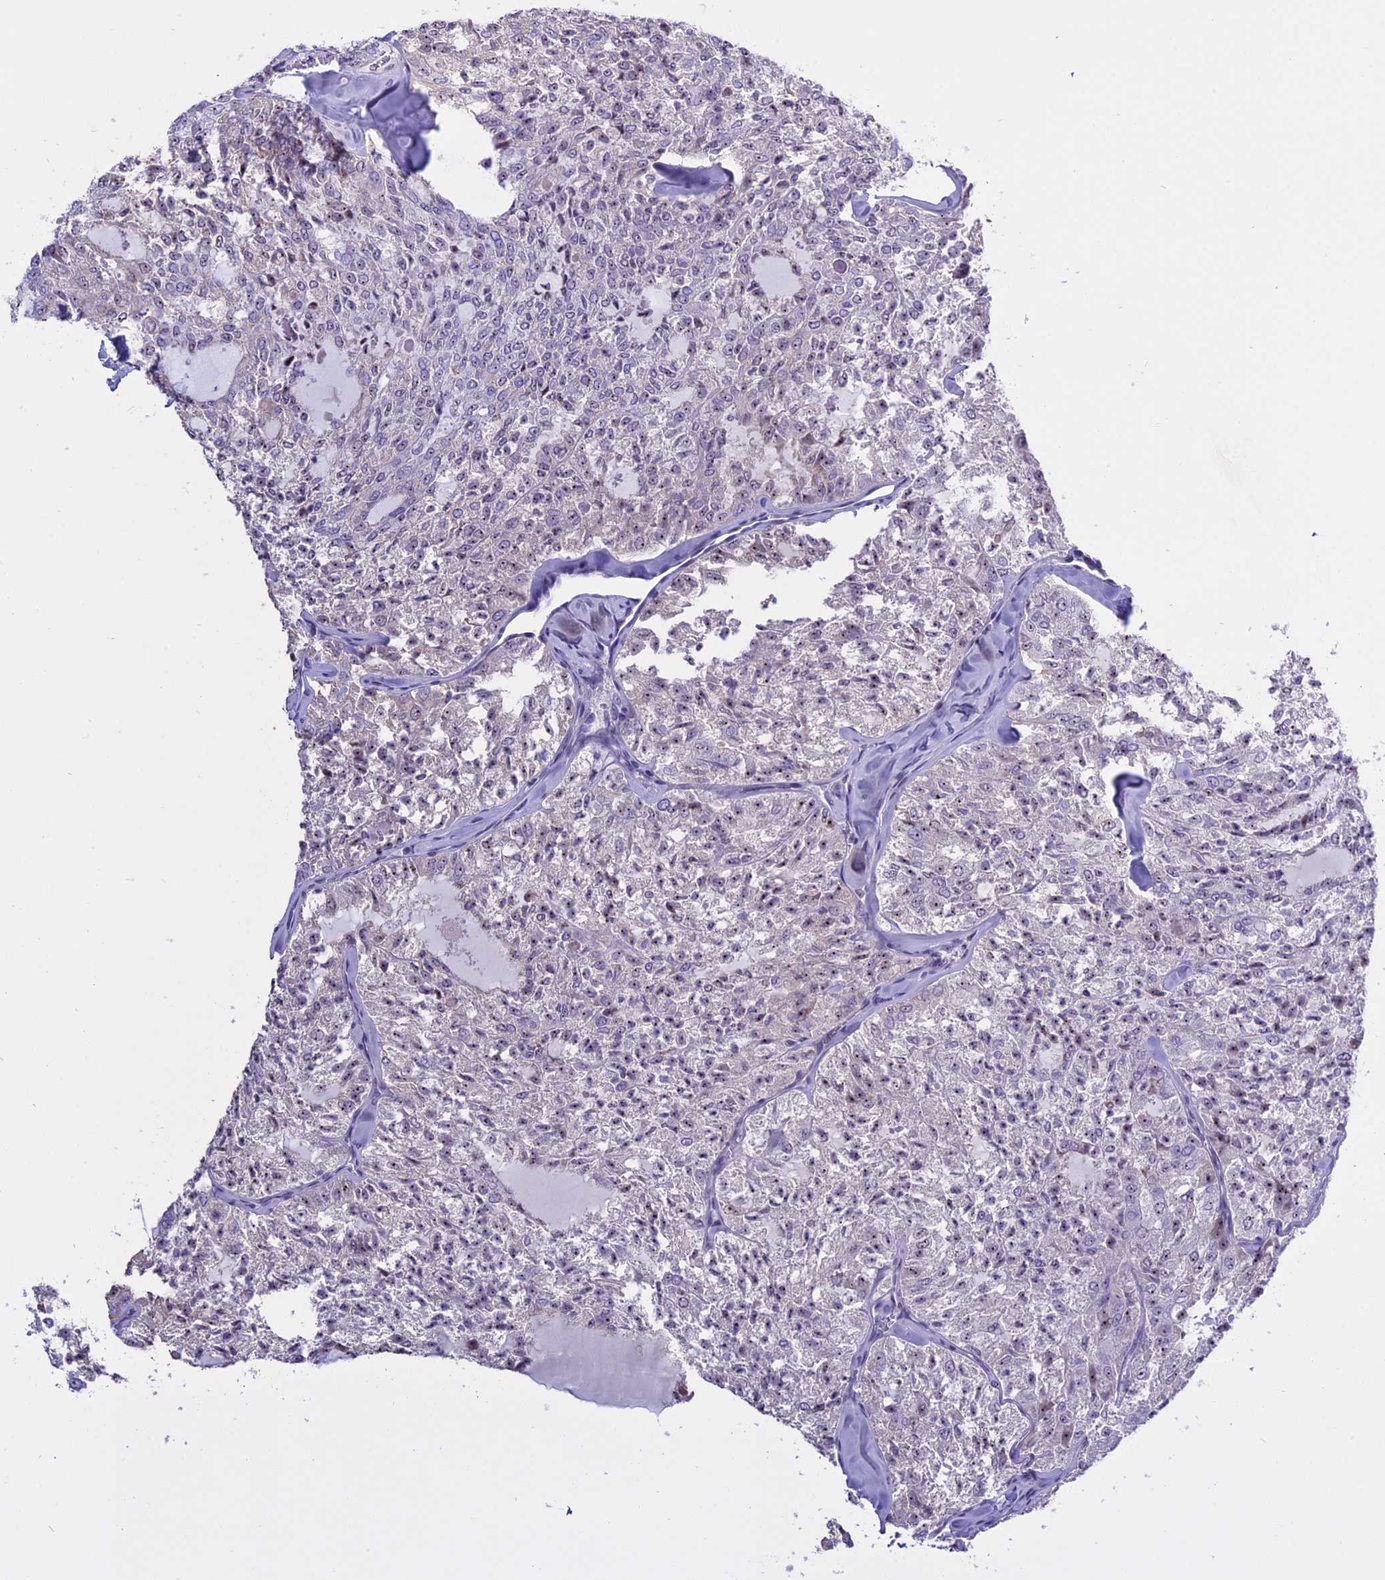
{"staining": {"intensity": "weak", "quantity": "<25%", "location": "nuclear"}, "tissue": "thyroid cancer", "cell_type": "Tumor cells", "image_type": "cancer", "snomed": [{"axis": "morphology", "description": "Follicular adenoma carcinoma, NOS"}, {"axis": "topography", "description": "Thyroid gland"}], "caption": "Immunohistochemistry histopathology image of human follicular adenoma carcinoma (thyroid) stained for a protein (brown), which displays no staining in tumor cells.", "gene": "TBL3", "patient": {"sex": "male", "age": 75}}